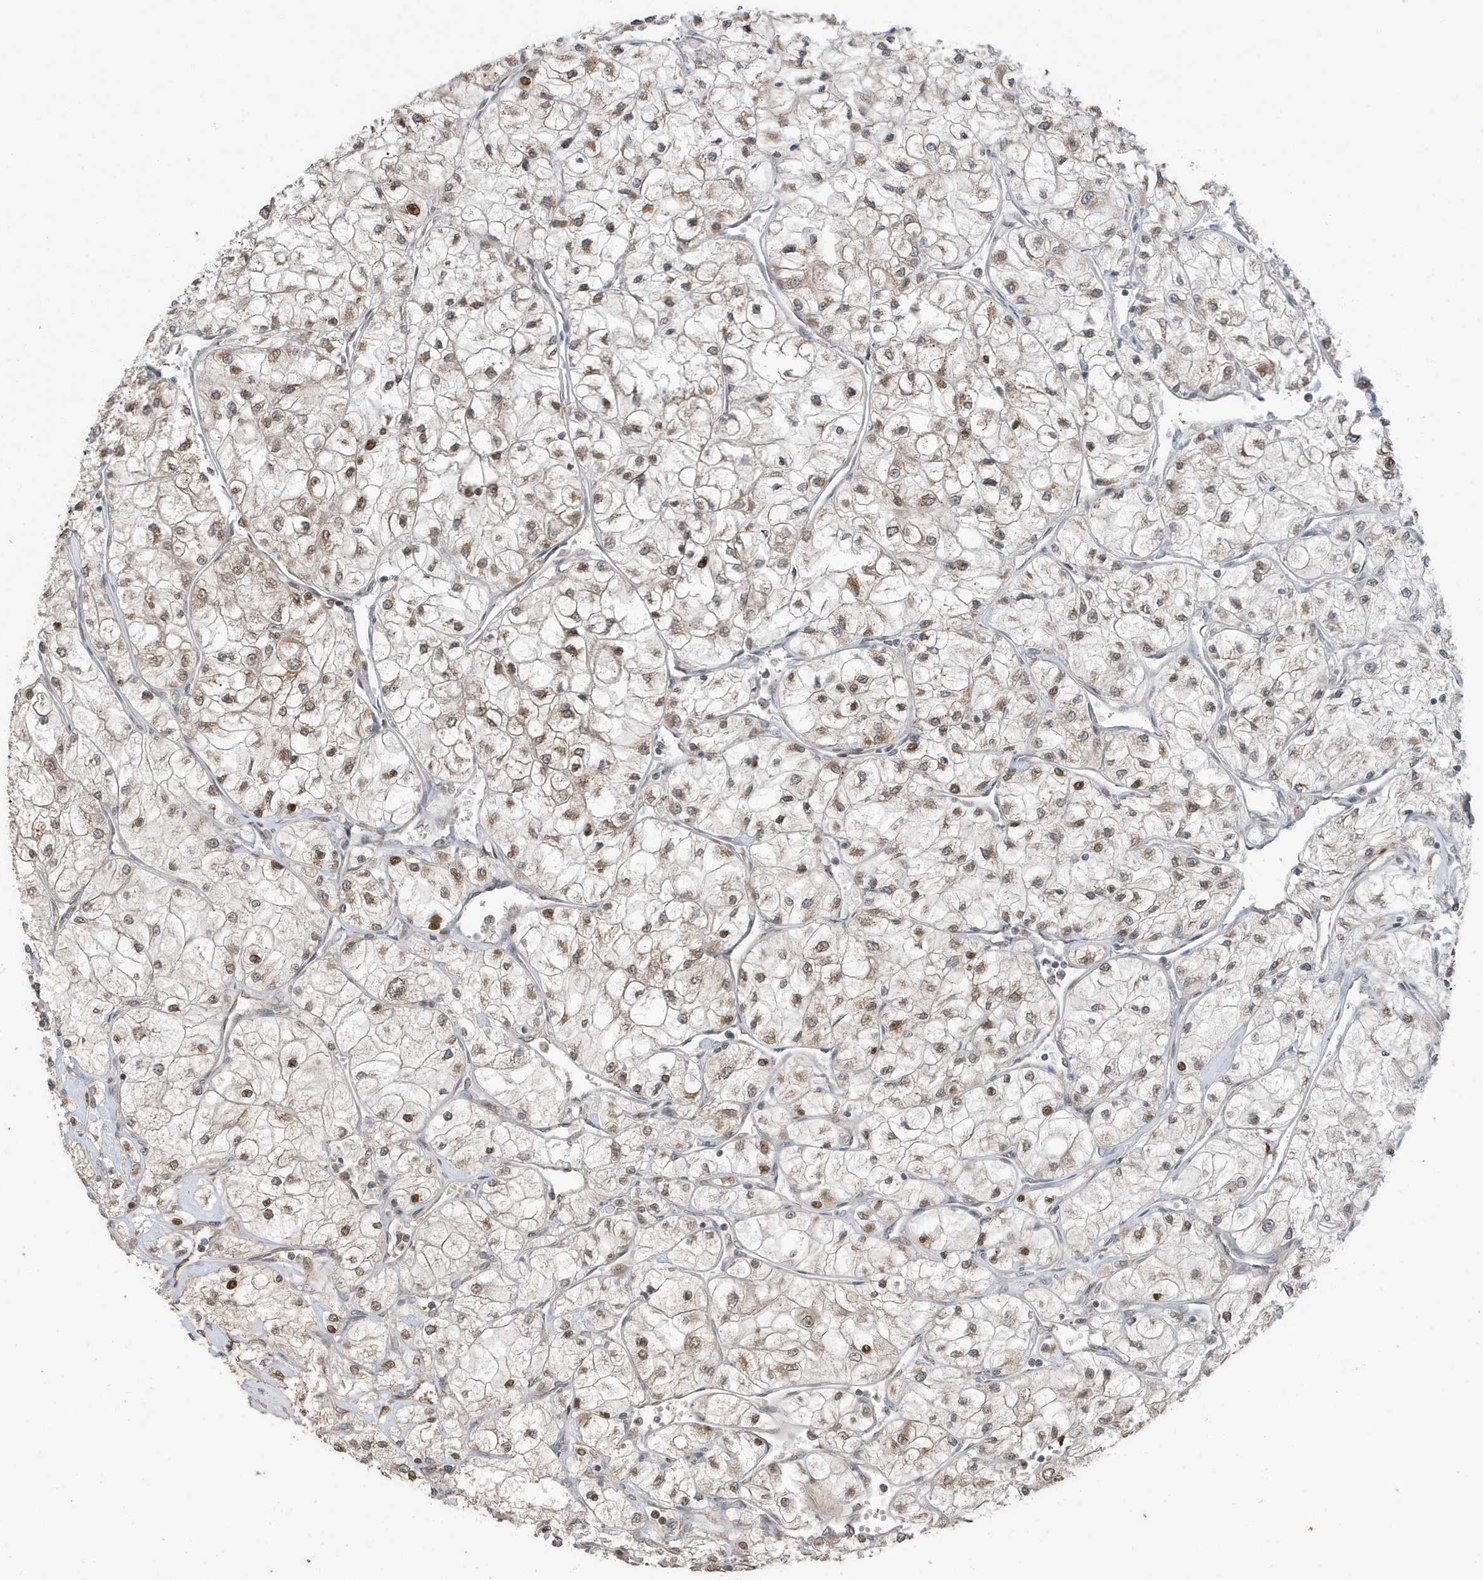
{"staining": {"intensity": "weak", "quantity": "25%-75%", "location": "cytoplasmic/membranous,nuclear"}, "tissue": "renal cancer", "cell_type": "Tumor cells", "image_type": "cancer", "snomed": [{"axis": "morphology", "description": "Adenocarcinoma, NOS"}, {"axis": "topography", "description": "Kidney"}], "caption": "Immunohistochemical staining of human renal cancer demonstrates low levels of weak cytoplasmic/membranous and nuclear protein staining in approximately 25%-75% of tumor cells. (IHC, brightfield microscopy, high magnification).", "gene": "RER1", "patient": {"sex": "male", "age": 80}}